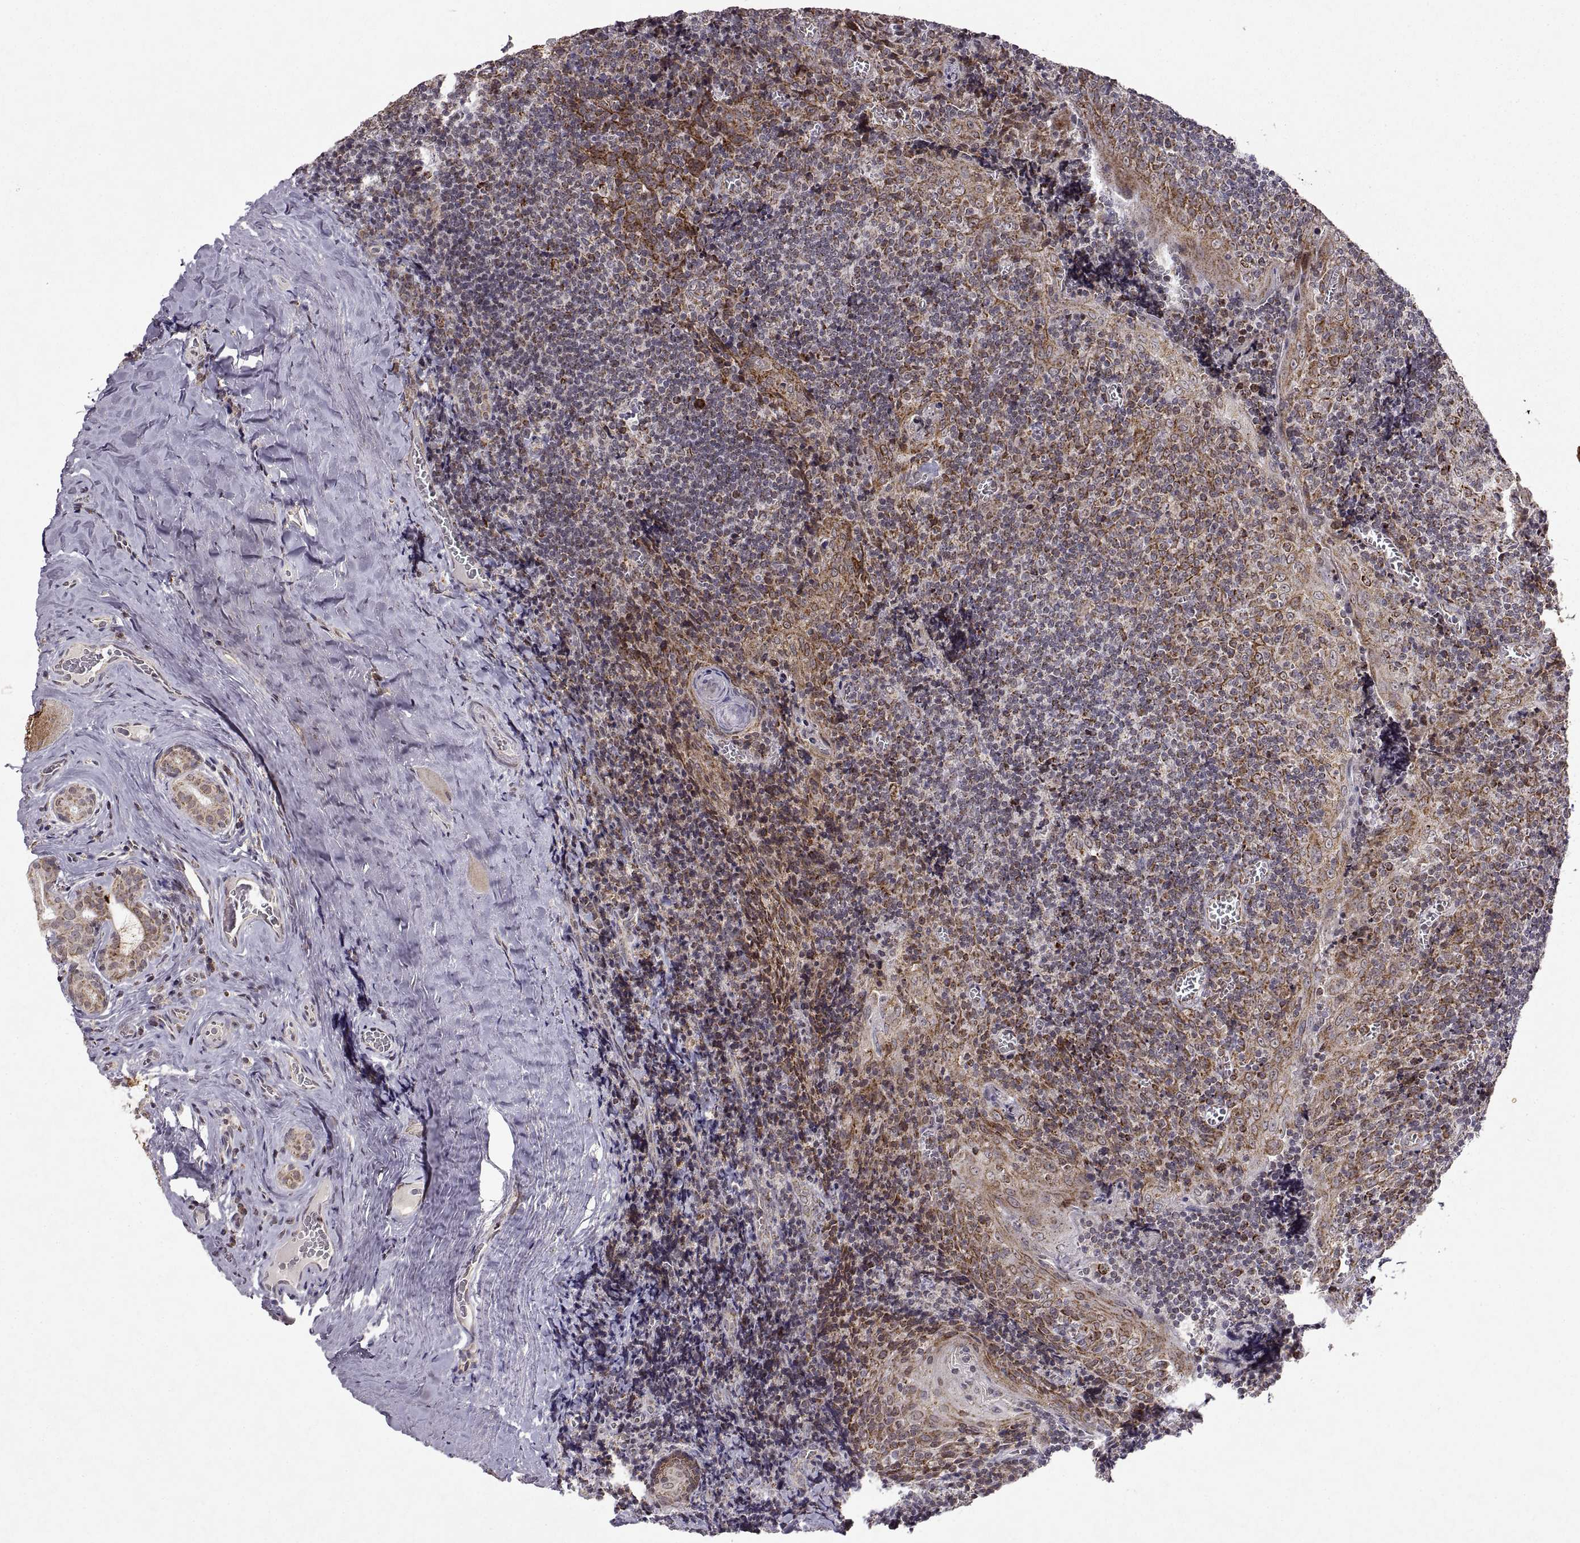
{"staining": {"intensity": "strong", "quantity": "25%-75%", "location": "cytoplasmic/membranous"}, "tissue": "tonsil", "cell_type": "Germinal center cells", "image_type": "normal", "snomed": [{"axis": "morphology", "description": "Normal tissue, NOS"}, {"axis": "morphology", "description": "Inflammation, NOS"}, {"axis": "topography", "description": "Tonsil"}], "caption": "This image demonstrates immunohistochemistry staining of normal tonsil, with high strong cytoplasmic/membranous expression in approximately 25%-75% of germinal center cells.", "gene": "MANBAL", "patient": {"sex": "female", "age": 31}}